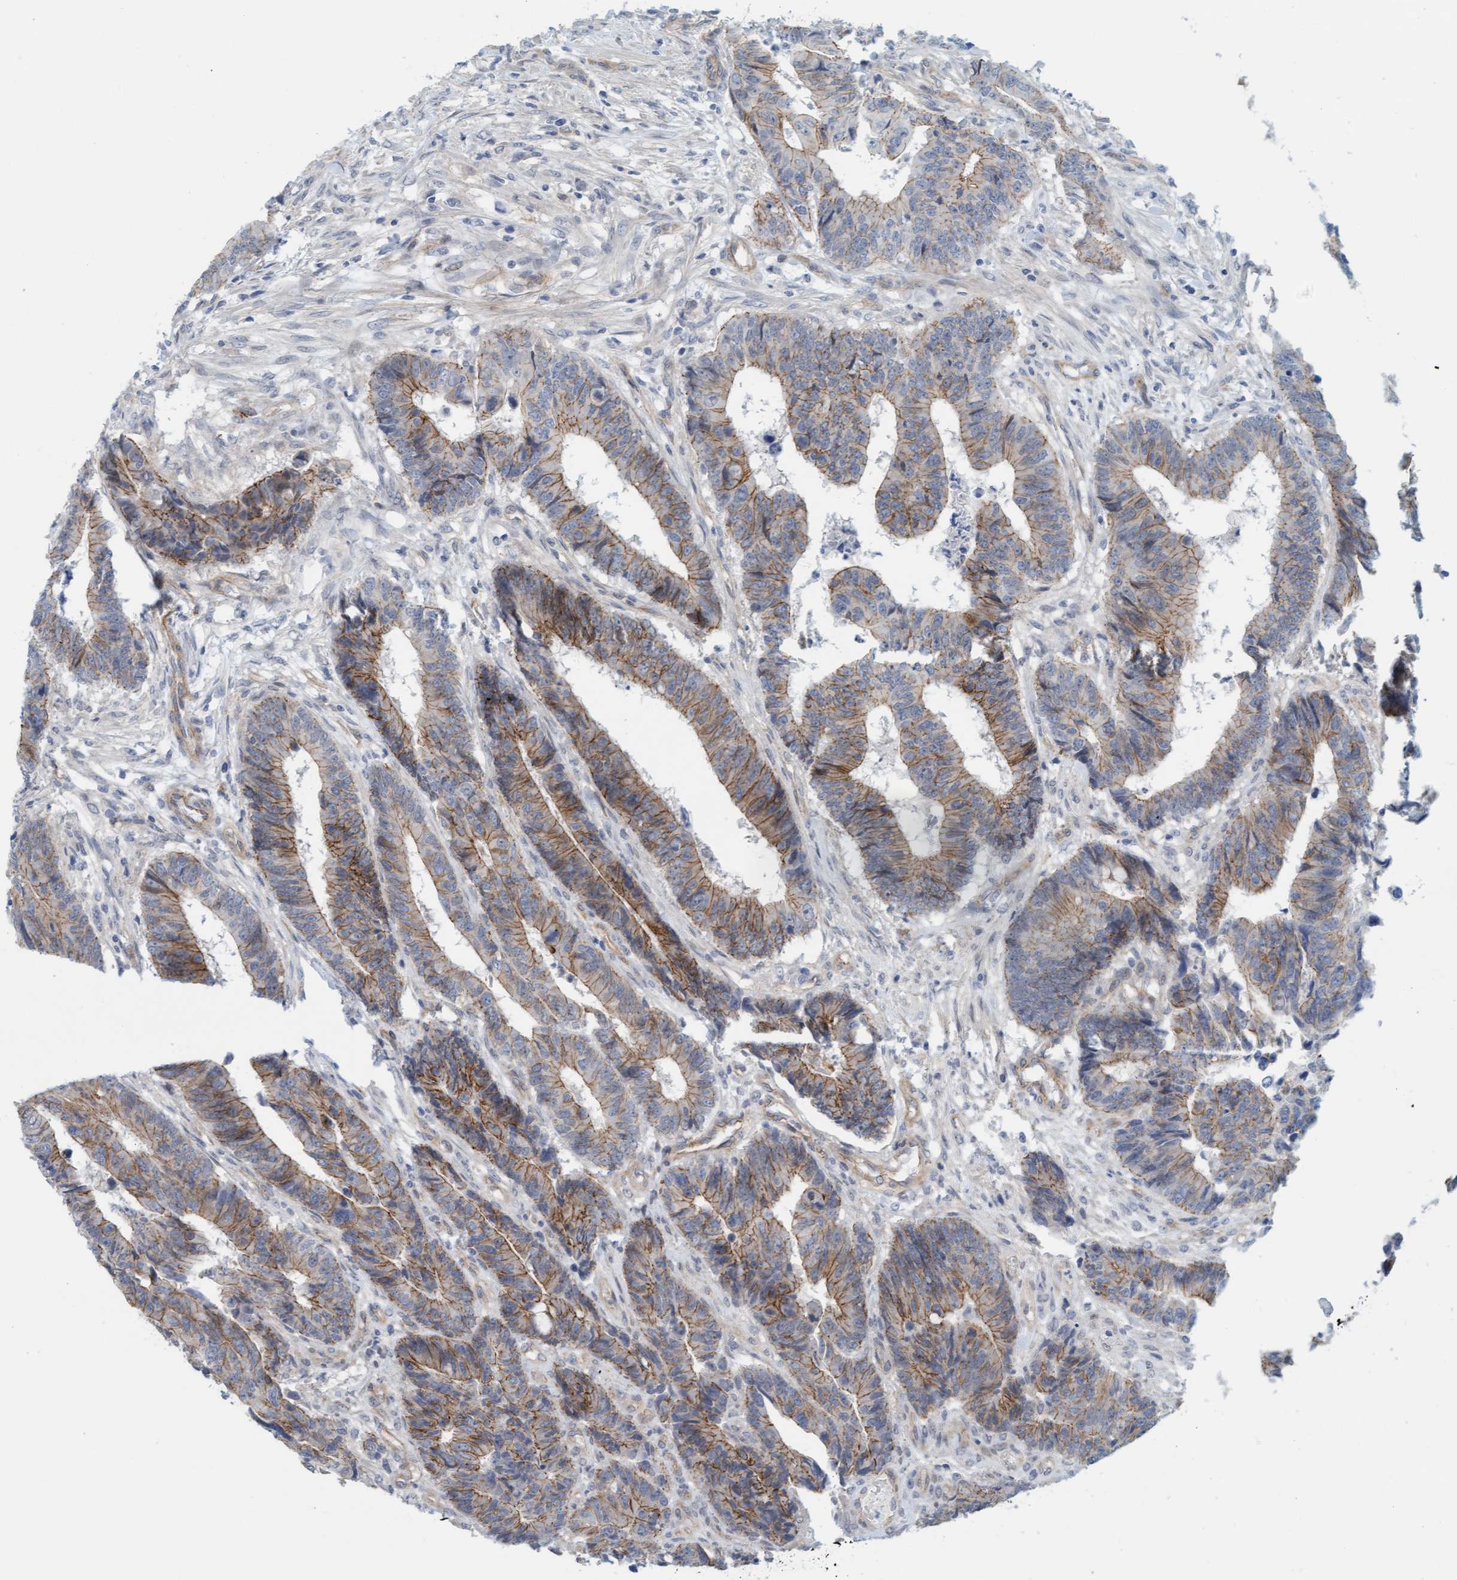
{"staining": {"intensity": "moderate", "quantity": "25%-75%", "location": "cytoplasmic/membranous"}, "tissue": "colorectal cancer", "cell_type": "Tumor cells", "image_type": "cancer", "snomed": [{"axis": "morphology", "description": "Adenocarcinoma, NOS"}, {"axis": "topography", "description": "Rectum"}], "caption": "Colorectal cancer (adenocarcinoma) stained with DAB IHC demonstrates medium levels of moderate cytoplasmic/membranous positivity in approximately 25%-75% of tumor cells.", "gene": "KRBA2", "patient": {"sex": "male", "age": 84}}